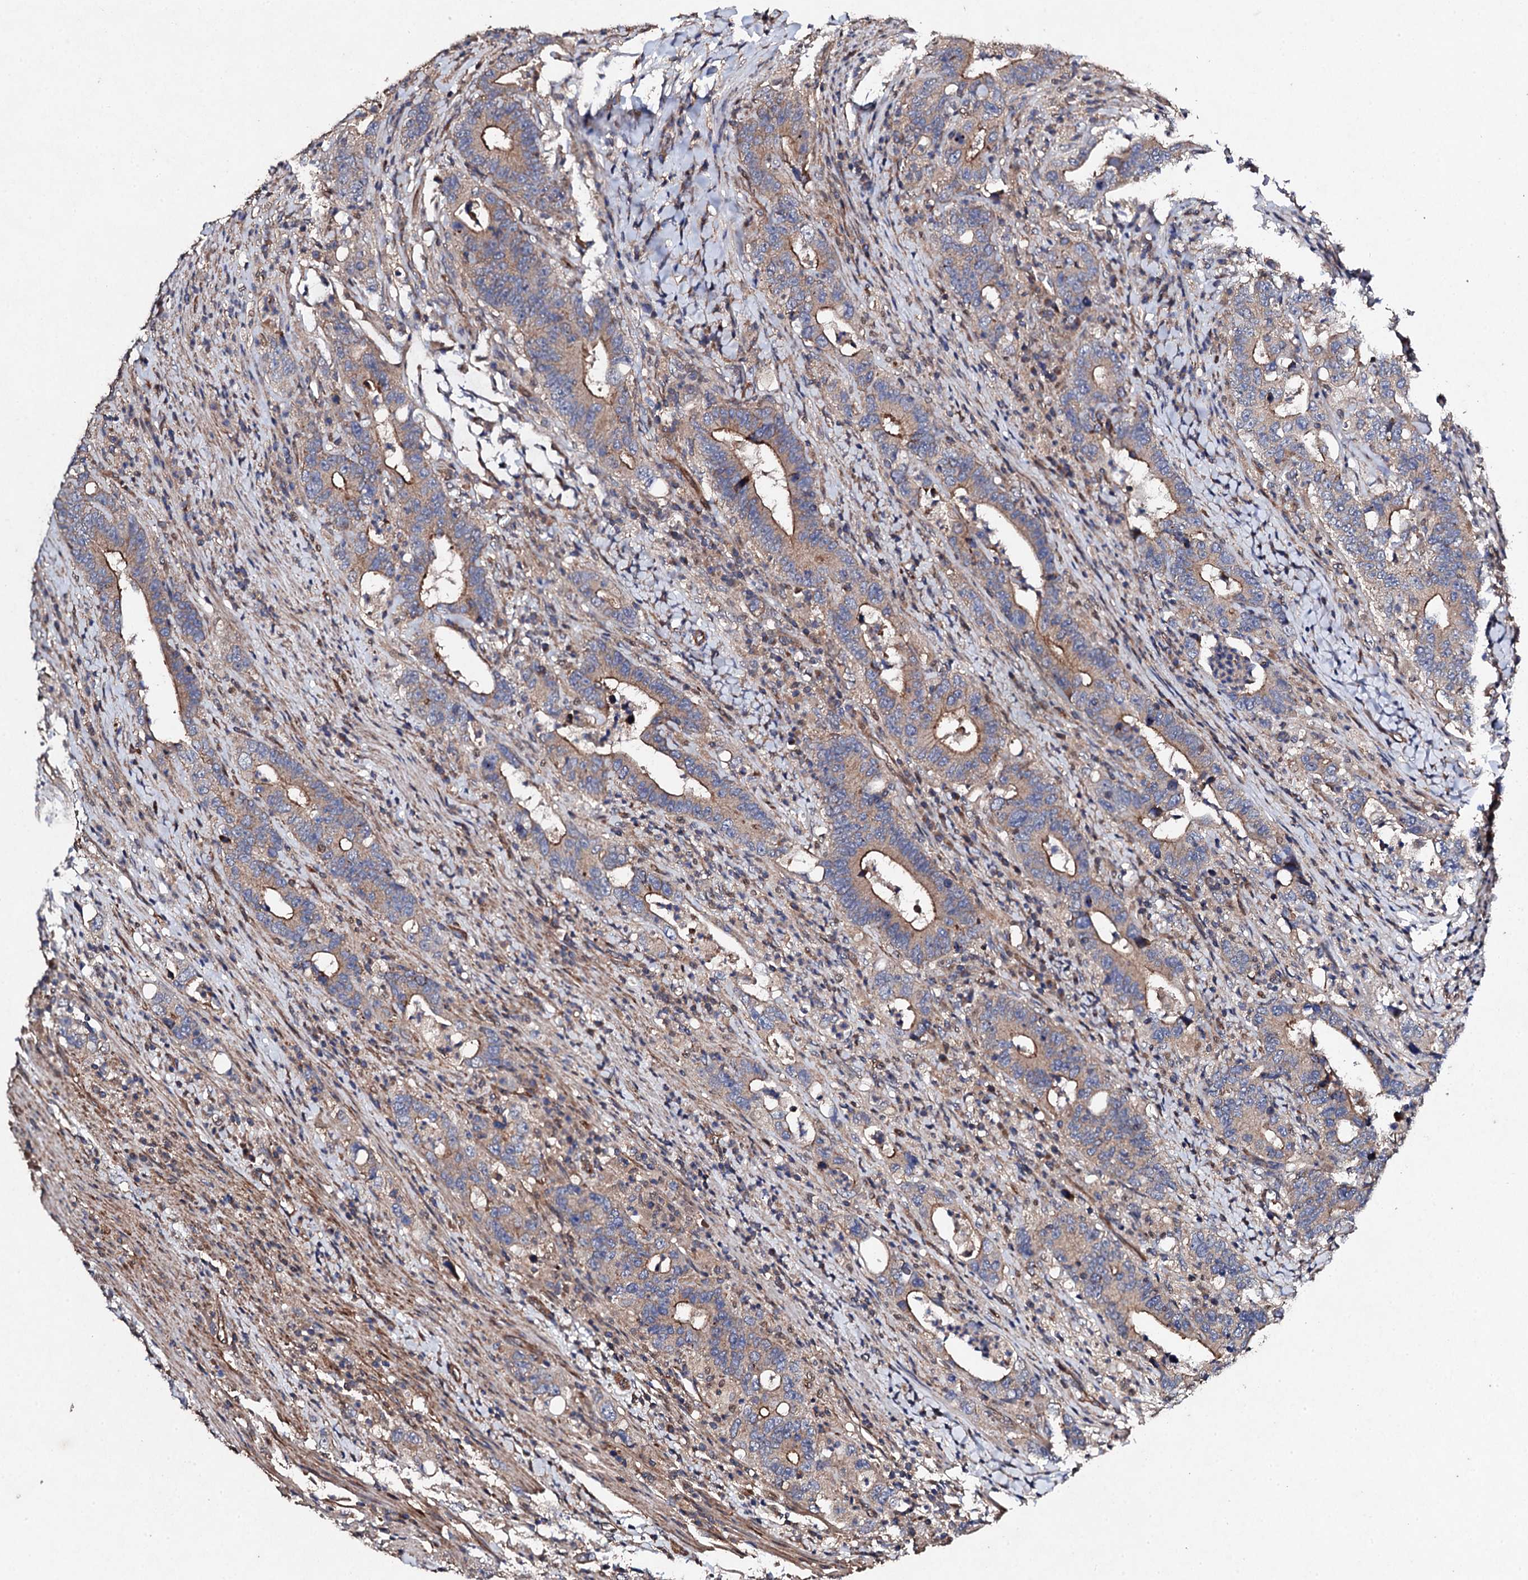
{"staining": {"intensity": "moderate", "quantity": ">75%", "location": "cytoplasmic/membranous"}, "tissue": "colorectal cancer", "cell_type": "Tumor cells", "image_type": "cancer", "snomed": [{"axis": "morphology", "description": "Adenocarcinoma, NOS"}, {"axis": "topography", "description": "Colon"}], "caption": "Adenocarcinoma (colorectal) stained with immunohistochemistry exhibits moderate cytoplasmic/membranous positivity in about >75% of tumor cells. (DAB (3,3'-diaminobenzidine) IHC, brown staining for protein, blue staining for nuclei).", "gene": "MOCOS", "patient": {"sex": "female", "age": 75}}